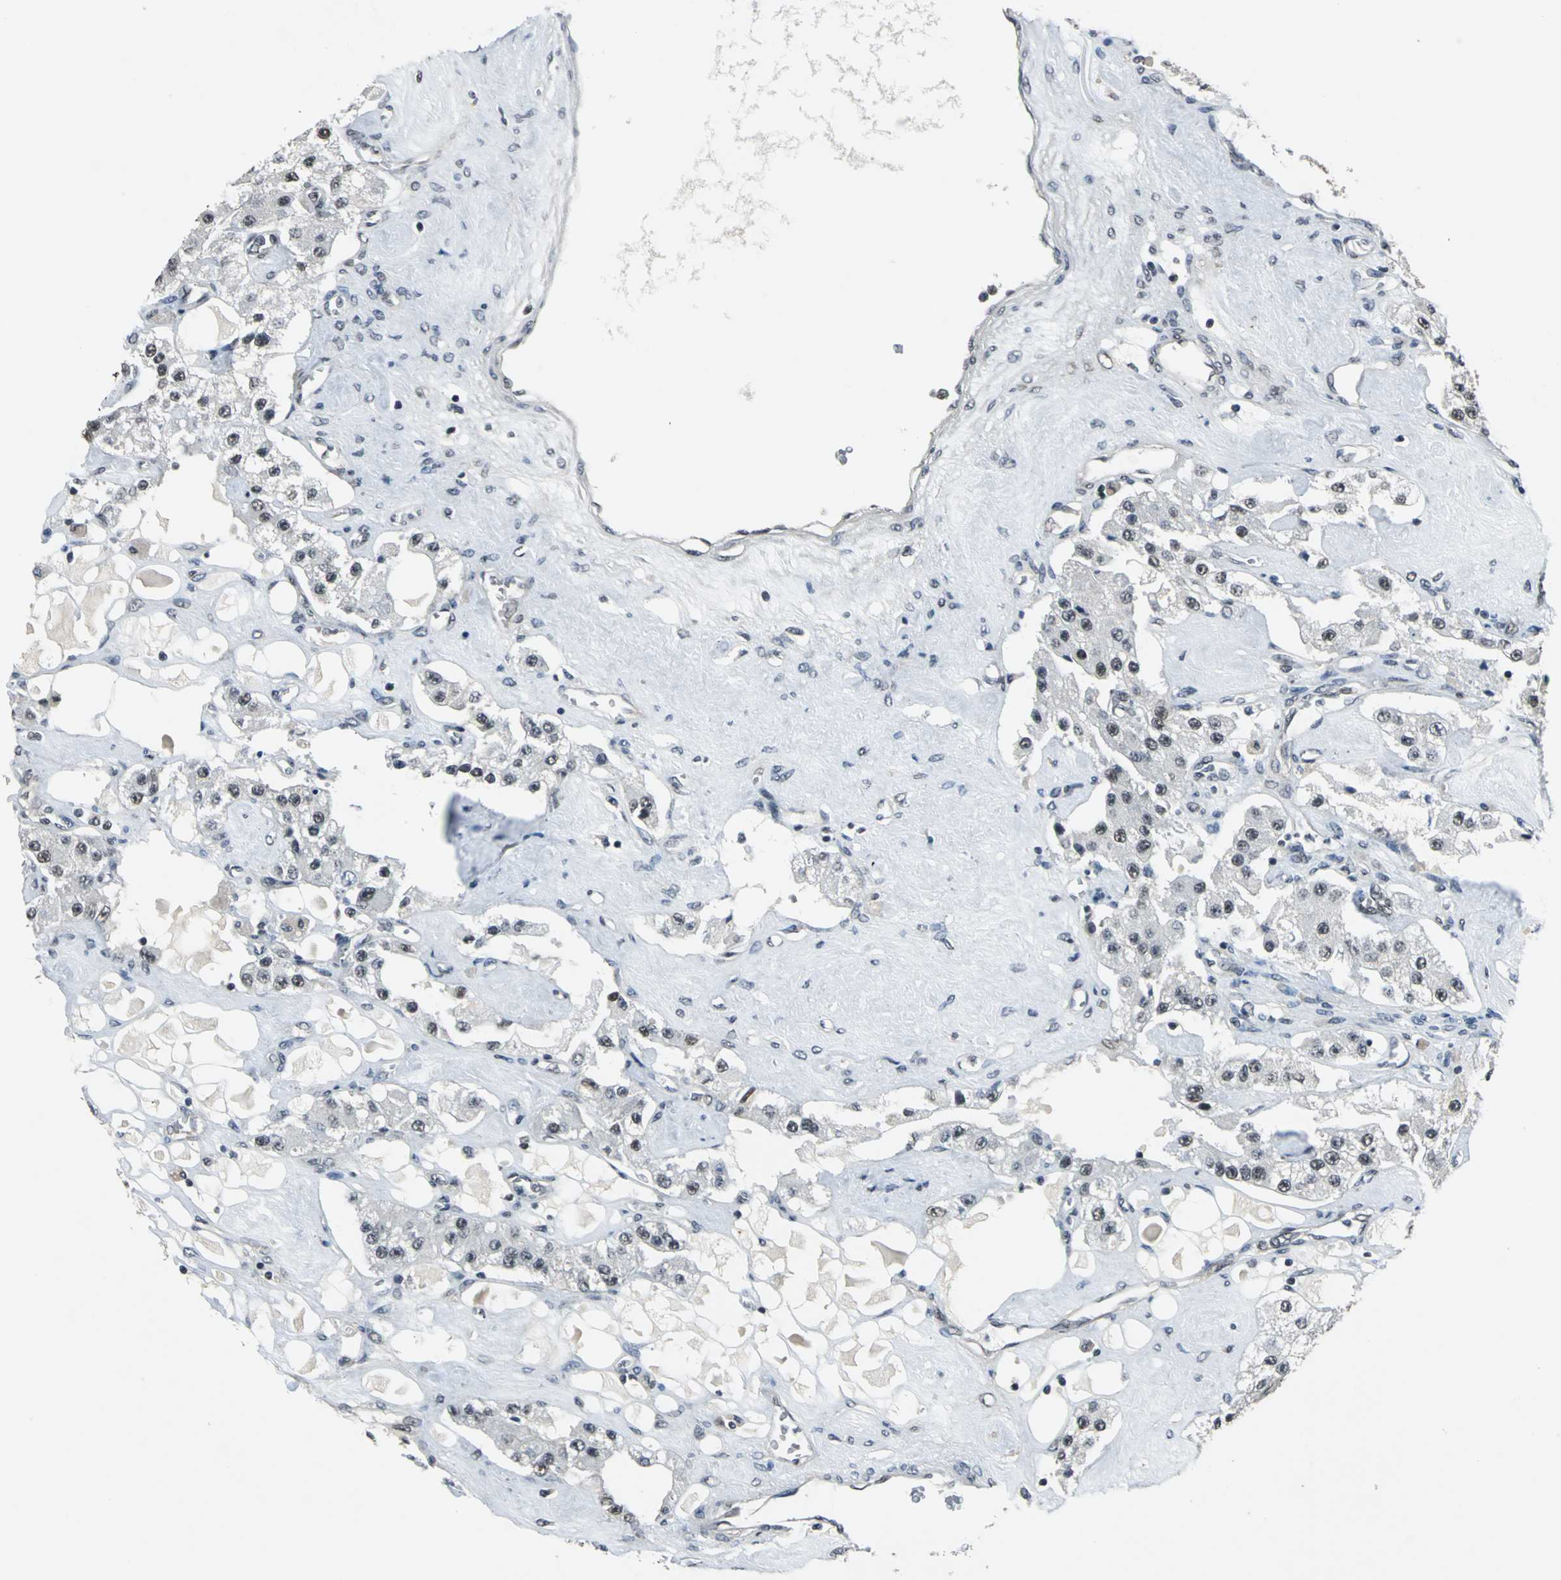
{"staining": {"intensity": "moderate", "quantity": "25%-75%", "location": "nuclear"}, "tissue": "carcinoid", "cell_type": "Tumor cells", "image_type": "cancer", "snomed": [{"axis": "morphology", "description": "Carcinoid, malignant, NOS"}, {"axis": "topography", "description": "Pancreas"}], "caption": "Brown immunohistochemical staining in human malignant carcinoid reveals moderate nuclear expression in about 25%-75% of tumor cells.", "gene": "RBM14", "patient": {"sex": "male", "age": 41}}